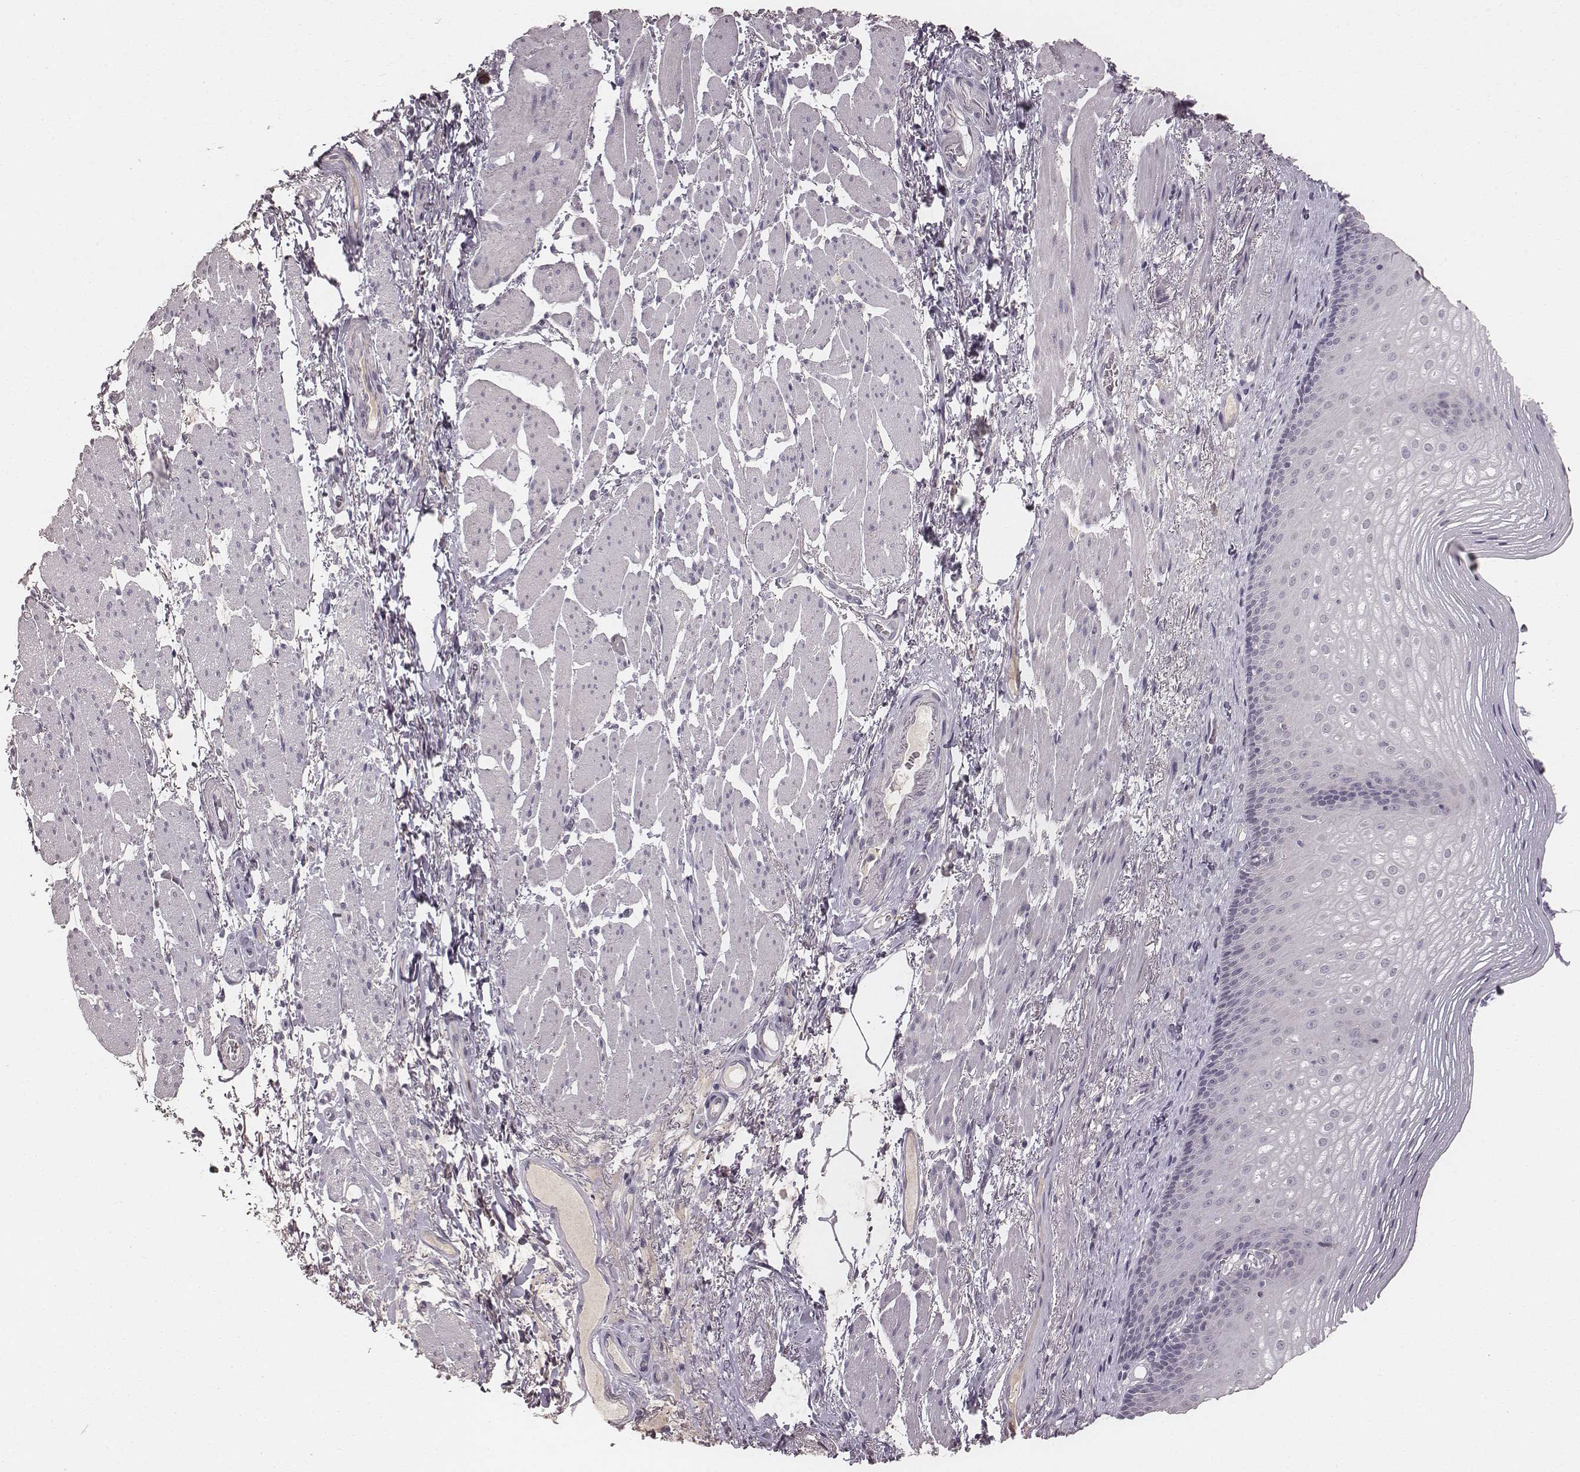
{"staining": {"intensity": "negative", "quantity": "none", "location": "none"}, "tissue": "esophagus", "cell_type": "Squamous epithelial cells", "image_type": "normal", "snomed": [{"axis": "morphology", "description": "Normal tissue, NOS"}, {"axis": "topography", "description": "Esophagus"}], "caption": "Immunohistochemistry of benign human esophagus displays no staining in squamous epithelial cells. (Immunohistochemistry, brightfield microscopy, high magnification).", "gene": "LY6K", "patient": {"sex": "male", "age": 76}}